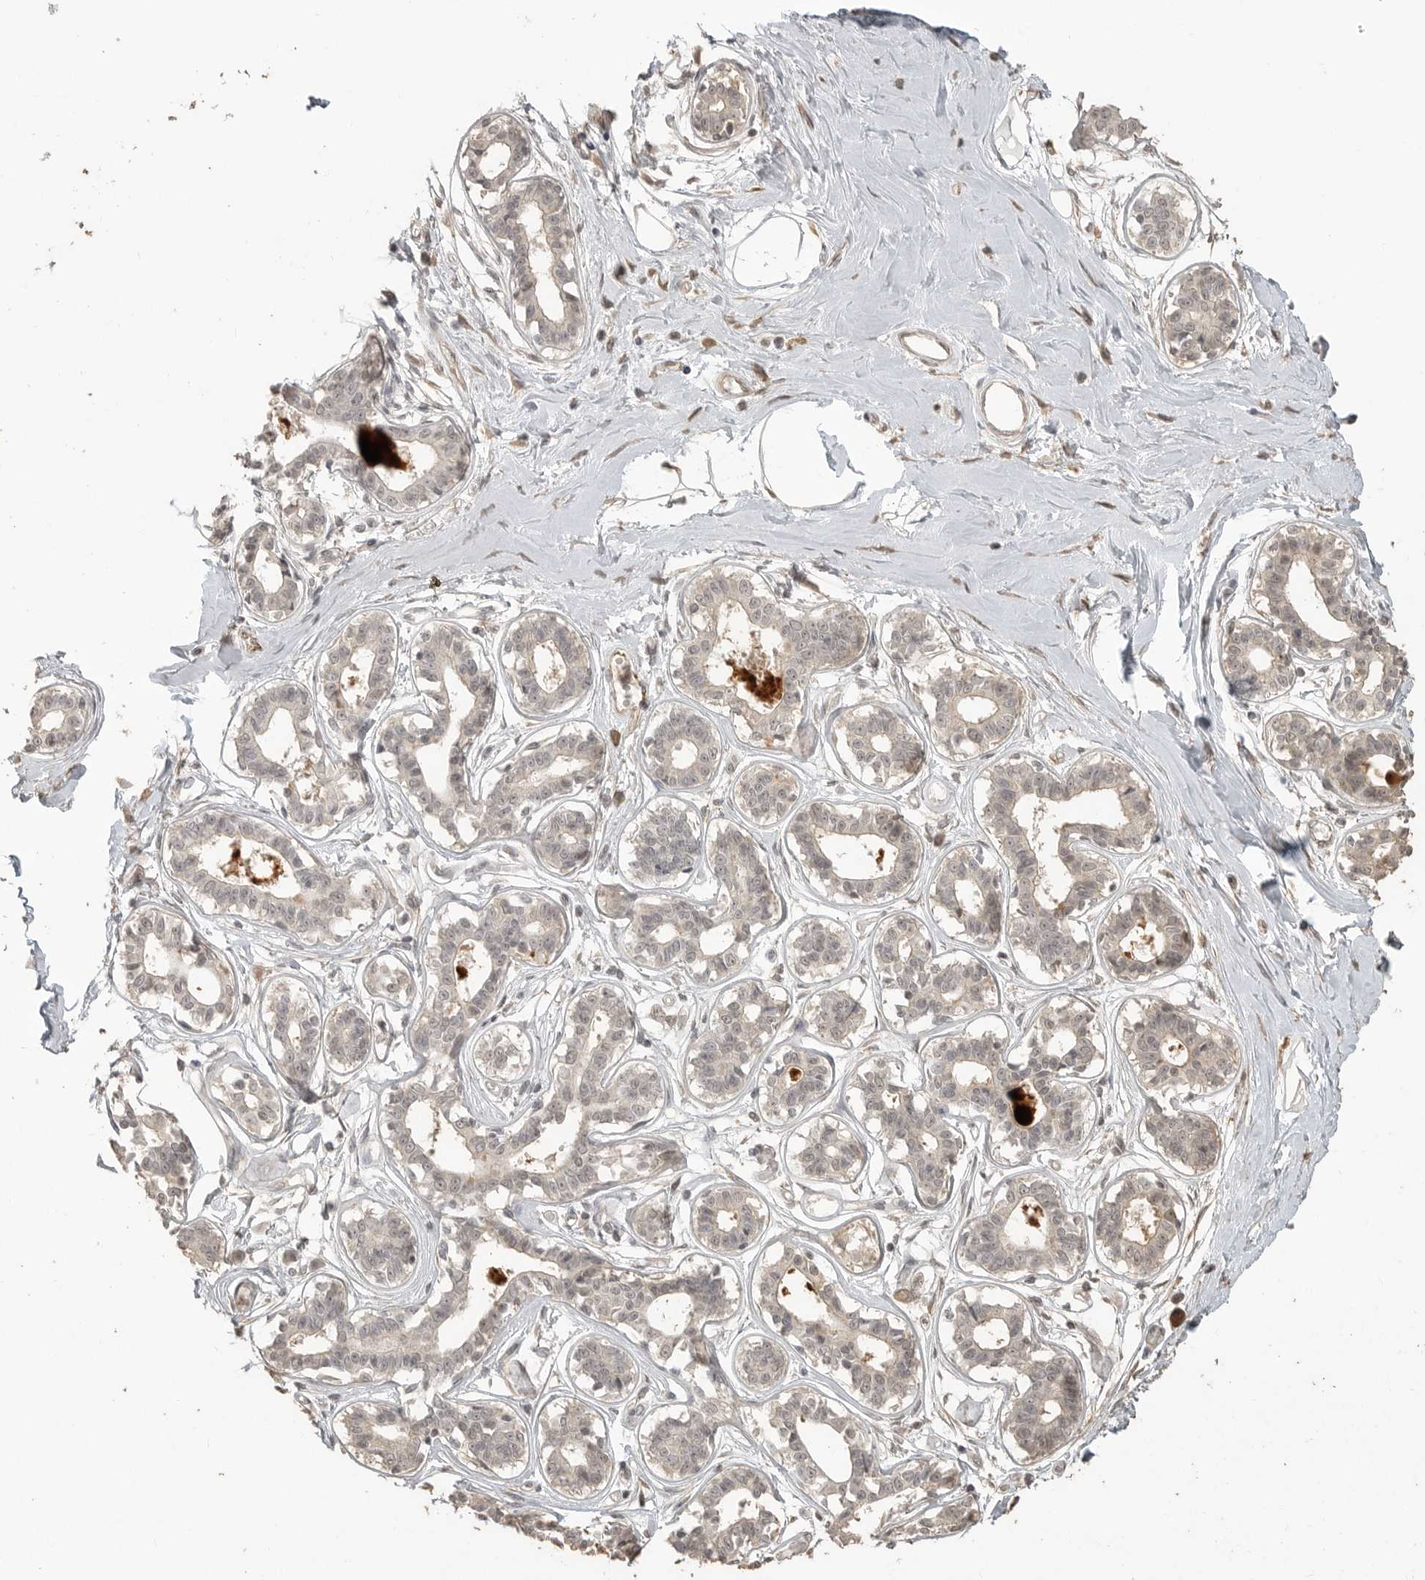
{"staining": {"intensity": "weak", "quantity": ">75%", "location": "cytoplasmic/membranous"}, "tissue": "breast", "cell_type": "Adipocytes", "image_type": "normal", "snomed": [{"axis": "morphology", "description": "Normal tissue, NOS"}, {"axis": "topography", "description": "Breast"}], "caption": "IHC of normal human breast shows low levels of weak cytoplasmic/membranous staining in approximately >75% of adipocytes.", "gene": "SMG8", "patient": {"sex": "female", "age": 45}}